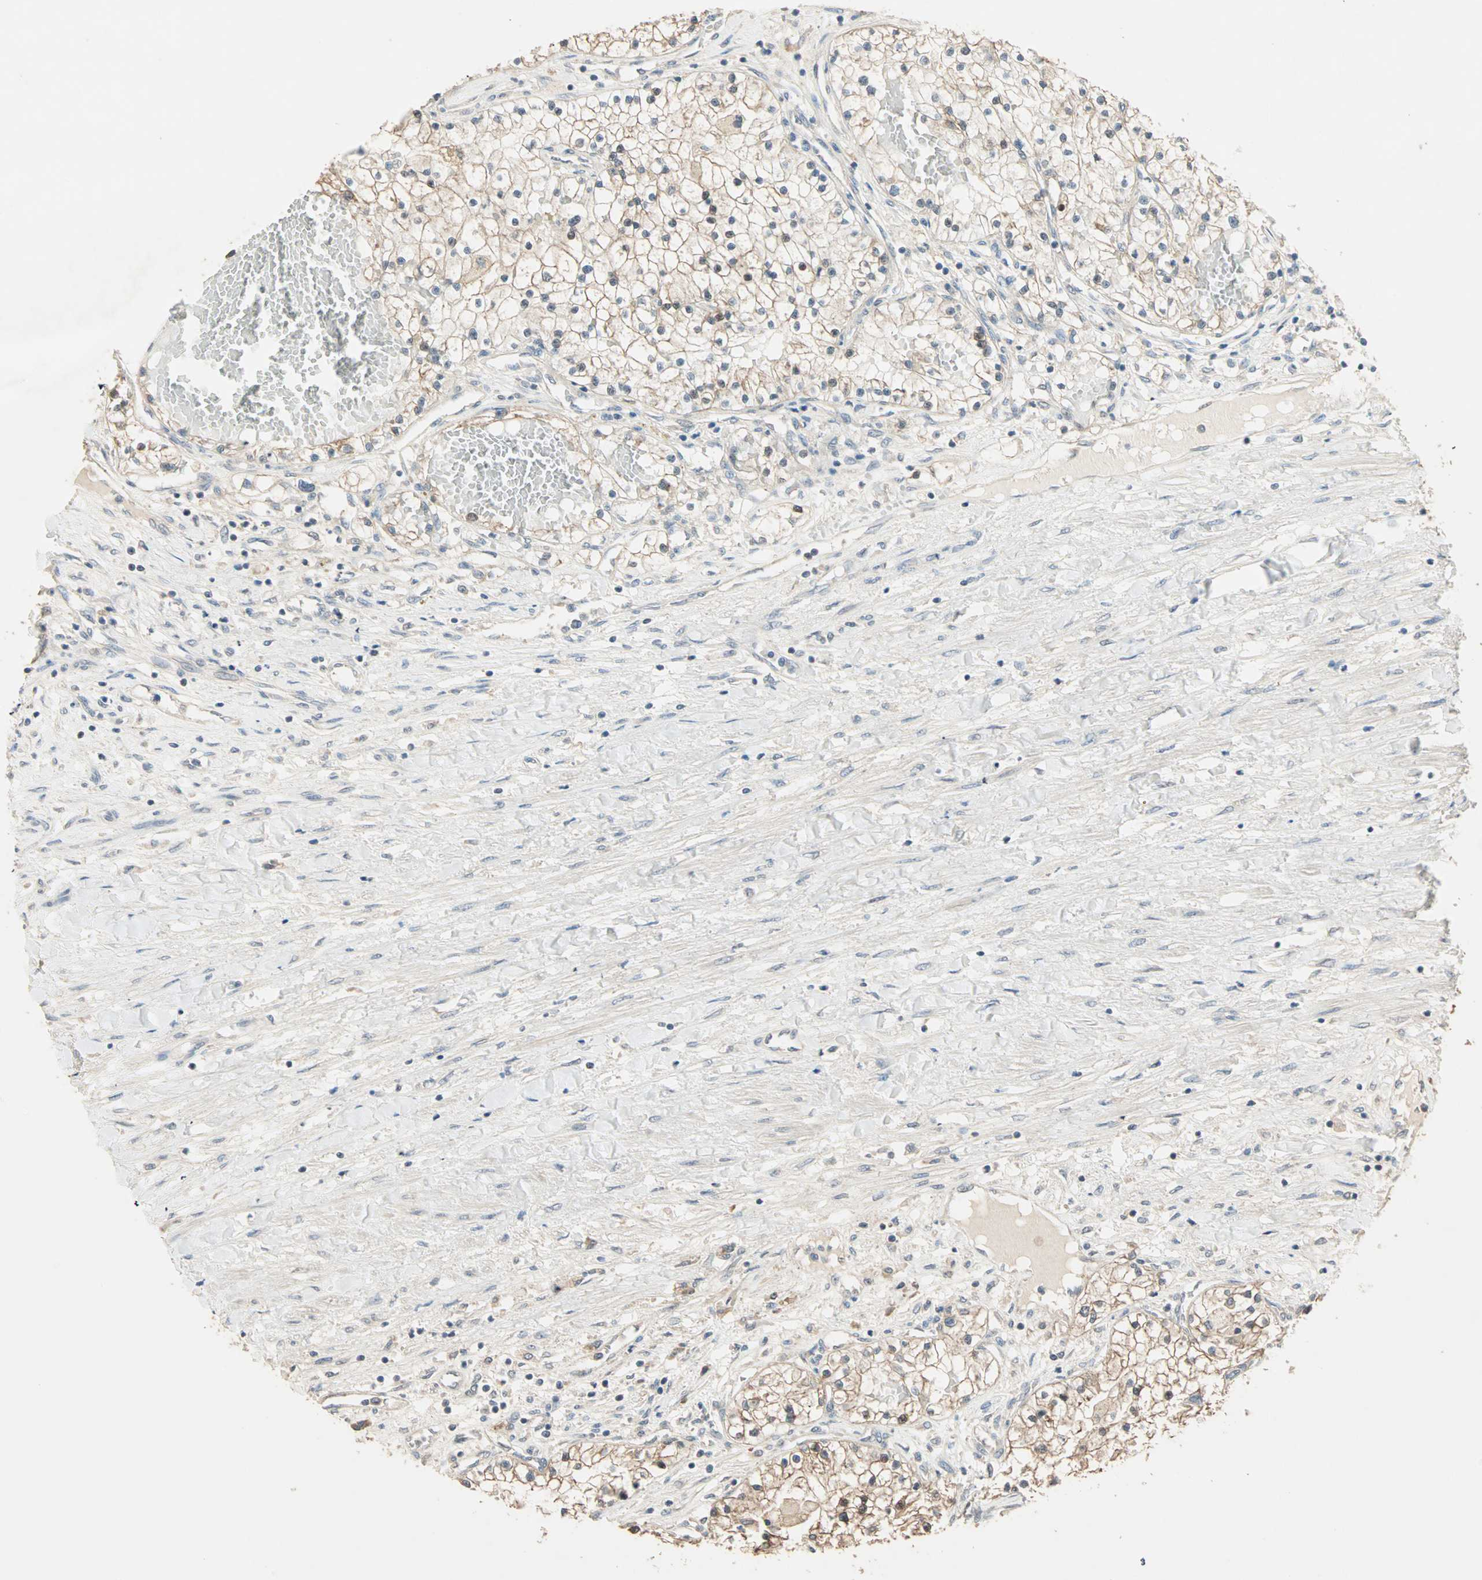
{"staining": {"intensity": "moderate", "quantity": ">75%", "location": "cytoplasmic/membranous,nuclear"}, "tissue": "renal cancer", "cell_type": "Tumor cells", "image_type": "cancer", "snomed": [{"axis": "morphology", "description": "Adenocarcinoma, NOS"}, {"axis": "topography", "description": "Kidney"}], "caption": "Renal cancer was stained to show a protein in brown. There is medium levels of moderate cytoplasmic/membranous and nuclear staining in about >75% of tumor cells.", "gene": "TTF2", "patient": {"sex": "male", "age": 68}}